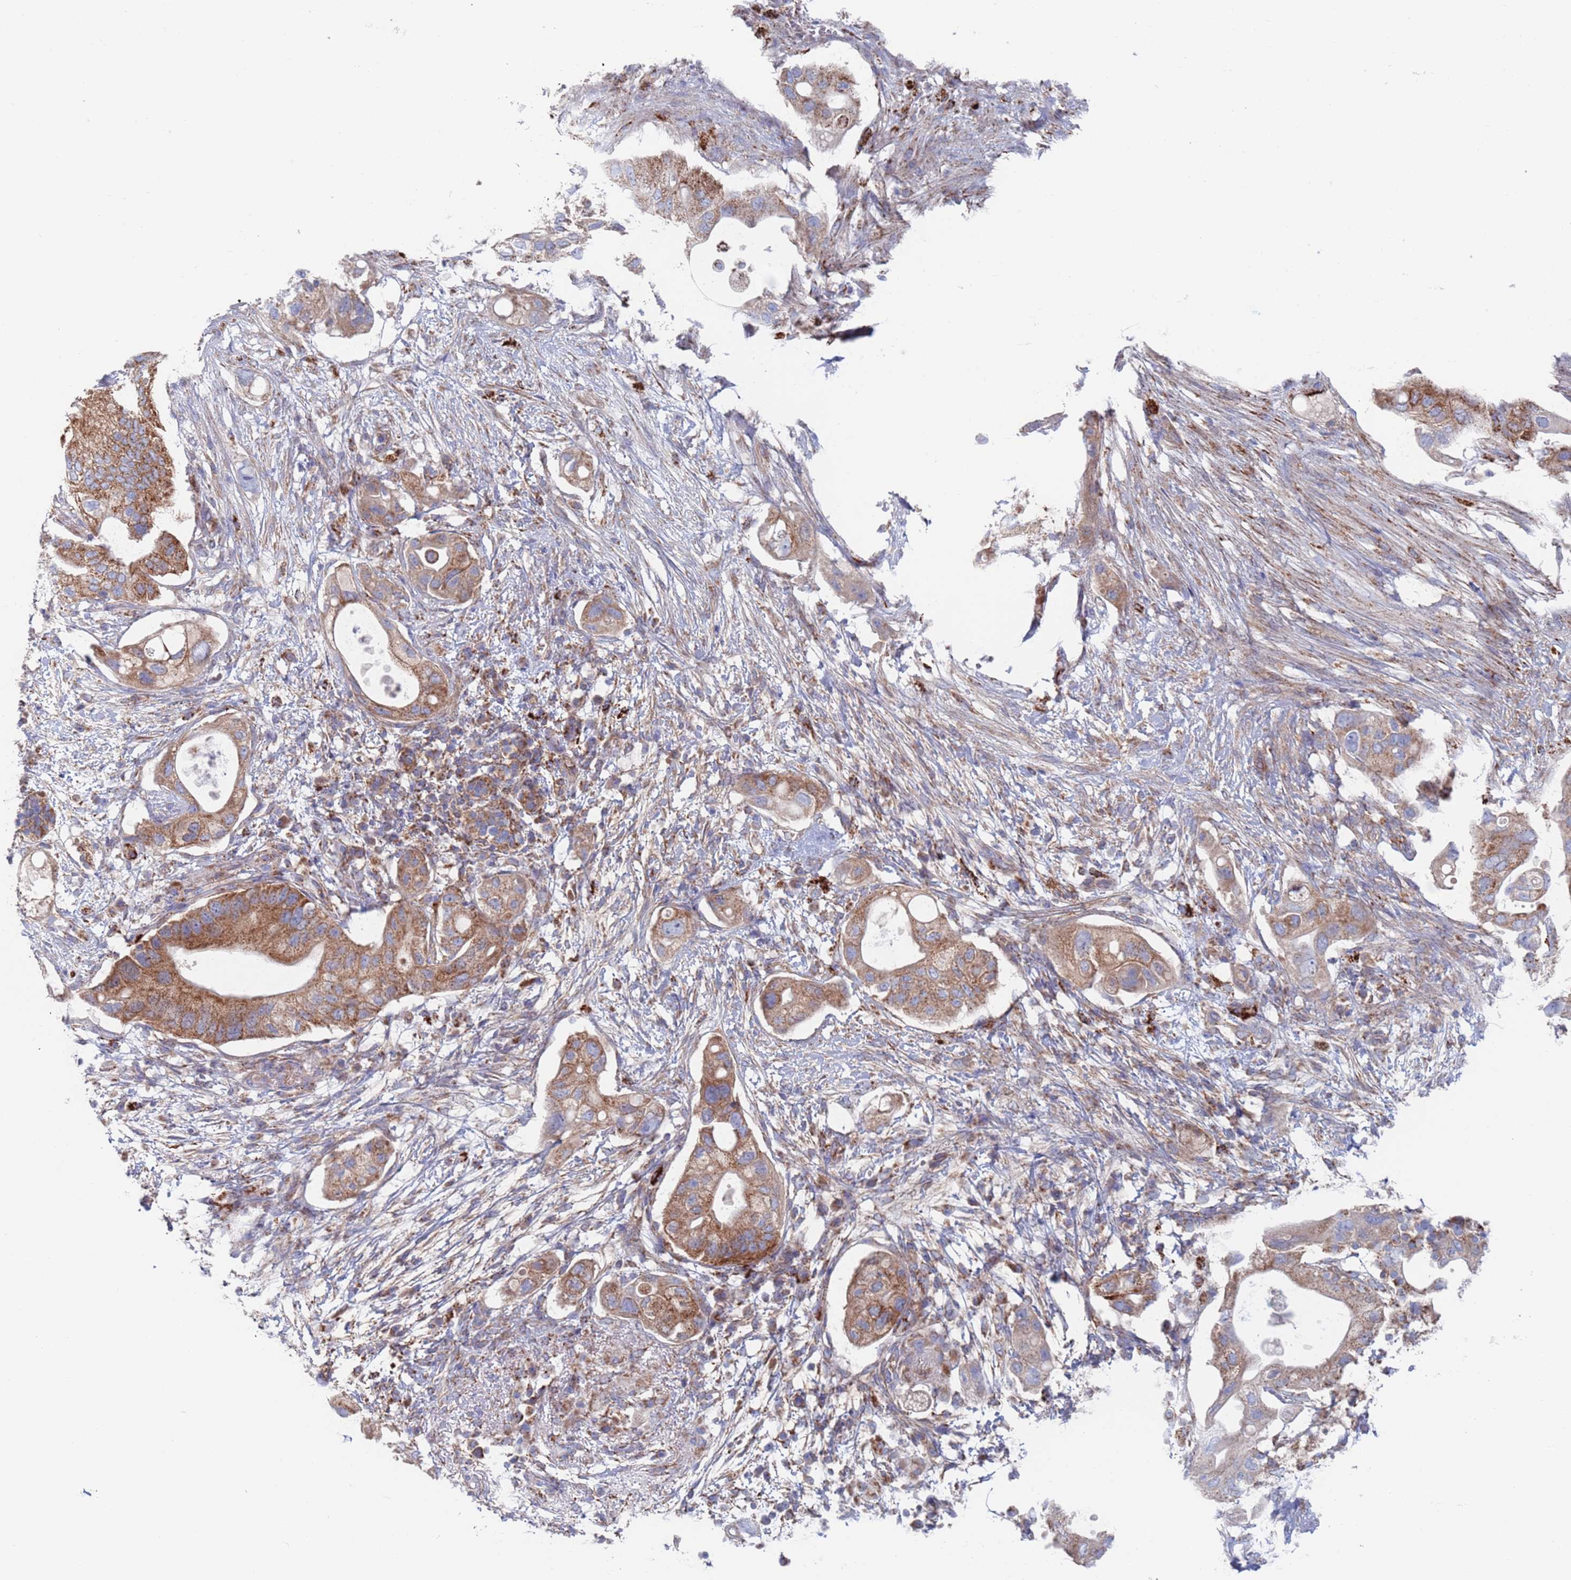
{"staining": {"intensity": "moderate", "quantity": ">75%", "location": "cytoplasmic/membranous"}, "tissue": "pancreatic cancer", "cell_type": "Tumor cells", "image_type": "cancer", "snomed": [{"axis": "morphology", "description": "Adenocarcinoma, NOS"}, {"axis": "topography", "description": "Pancreas"}], "caption": "Immunohistochemical staining of pancreatic adenocarcinoma displays medium levels of moderate cytoplasmic/membranous expression in about >75% of tumor cells. The protein of interest is shown in brown color, while the nuclei are stained blue.", "gene": "CHCHD6", "patient": {"sex": "female", "age": 72}}